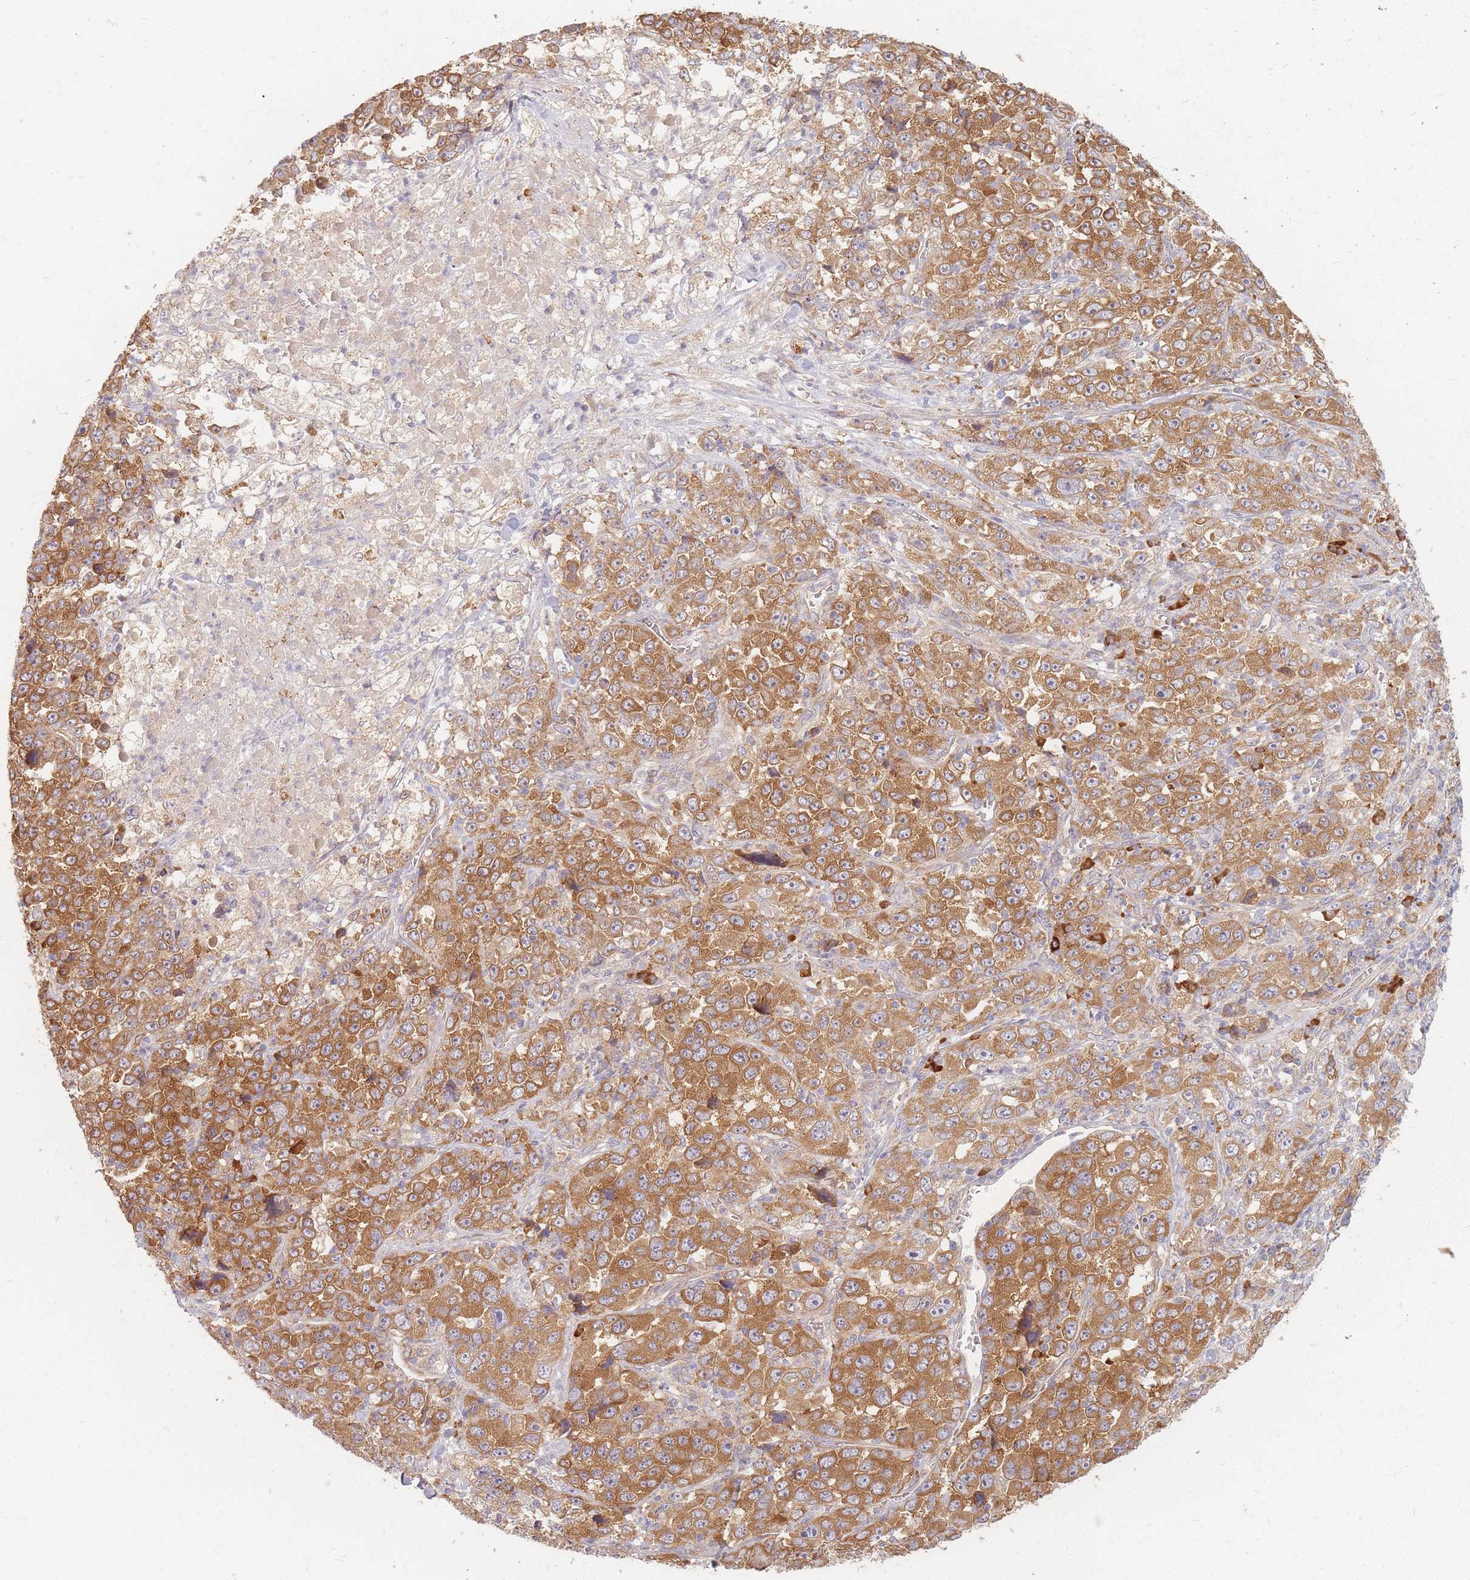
{"staining": {"intensity": "moderate", "quantity": ">75%", "location": "cytoplasmic/membranous"}, "tissue": "stomach cancer", "cell_type": "Tumor cells", "image_type": "cancer", "snomed": [{"axis": "morphology", "description": "Normal tissue, NOS"}, {"axis": "morphology", "description": "Adenocarcinoma, NOS"}, {"axis": "topography", "description": "Stomach, upper"}, {"axis": "topography", "description": "Stomach"}], "caption": "This photomicrograph demonstrates immunohistochemistry staining of adenocarcinoma (stomach), with medium moderate cytoplasmic/membranous positivity in approximately >75% of tumor cells.", "gene": "SMIM14", "patient": {"sex": "male", "age": 59}}